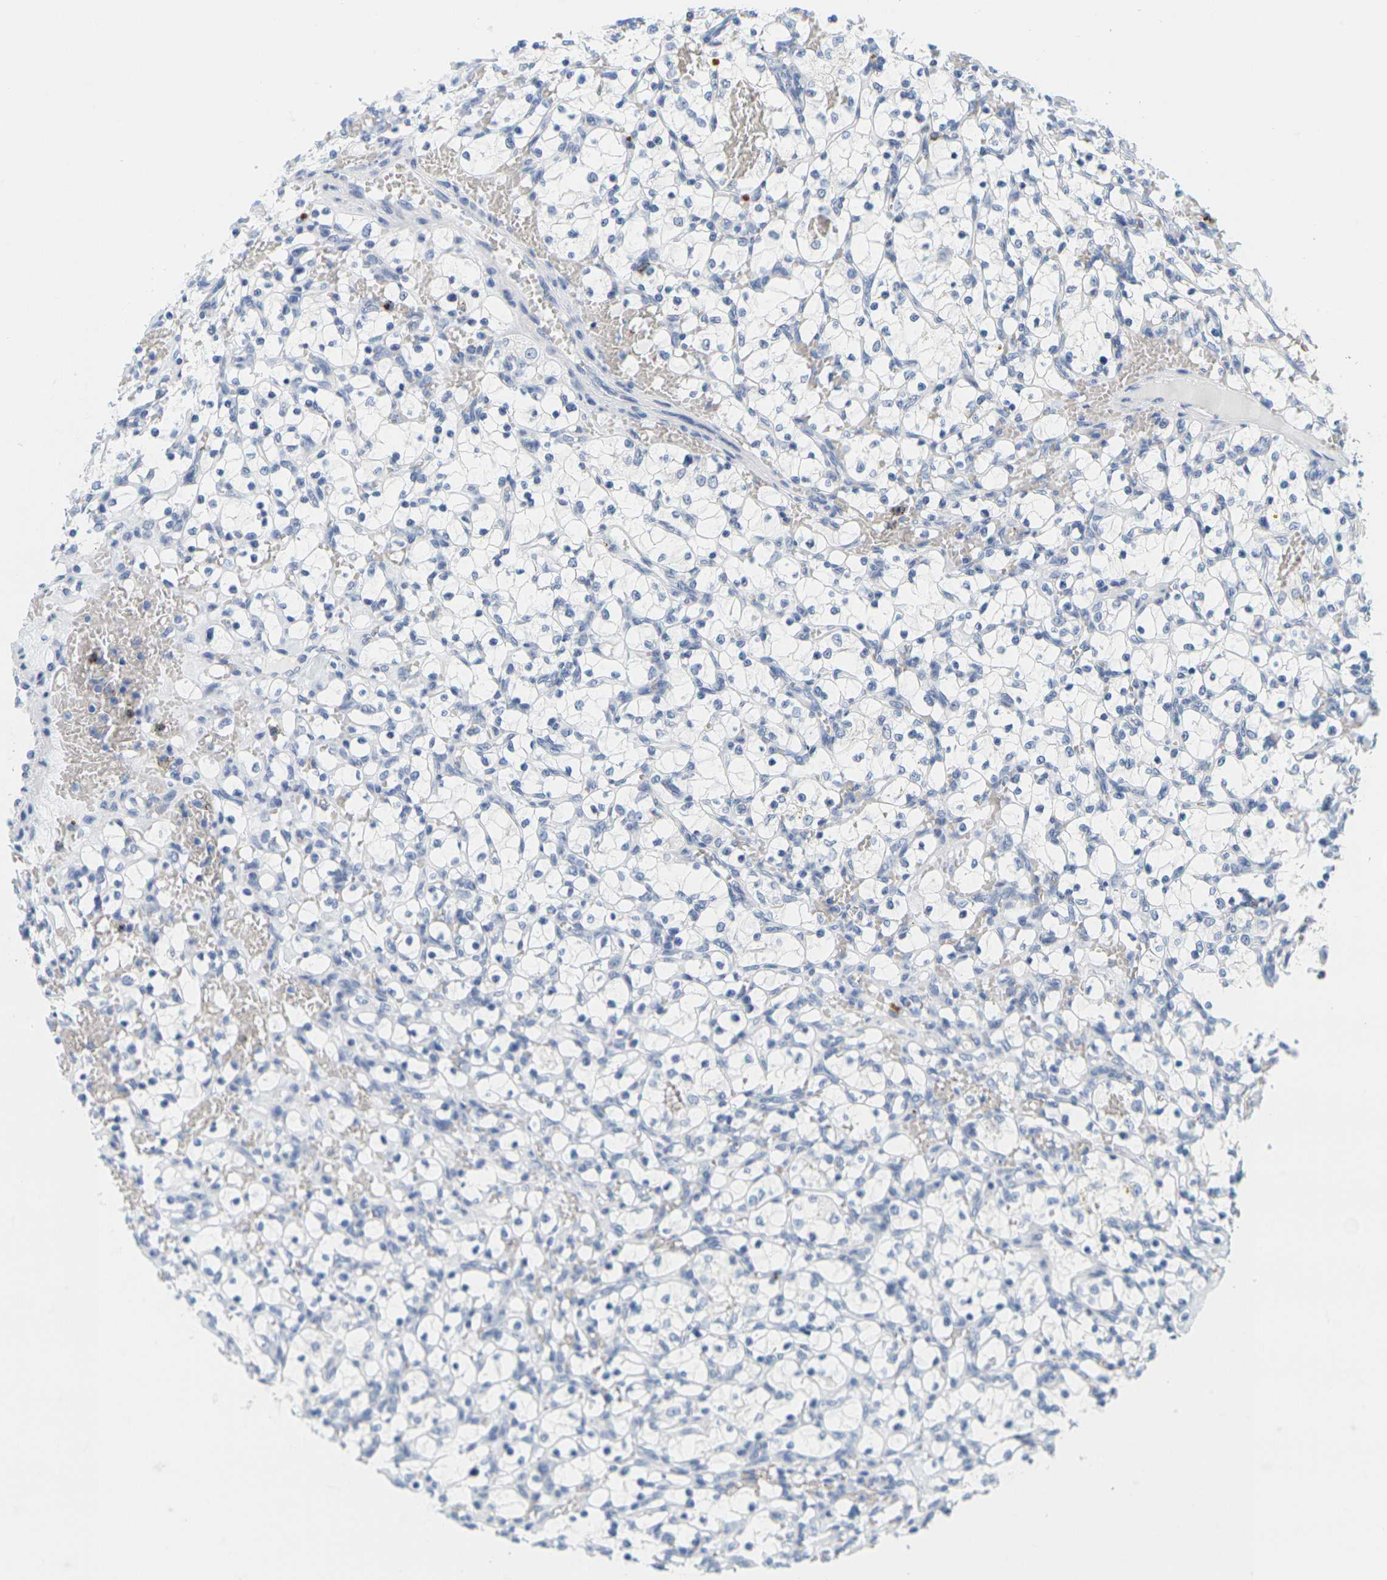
{"staining": {"intensity": "negative", "quantity": "none", "location": "none"}, "tissue": "renal cancer", "cell_type": "Tumor cells", "image_type": "cancer", "snomed": [{"axis": "morphology", "description": "Adenocarcinoma, NOS"}, {"axis": "topography", "description": "Kidney"}], "caption": "A high-resolution micrograph shows immunohistochemistry staining of adenocarcinoma (renal), which demonstrates no significant expression in tumor cells.", "gene": "HLA-DOB", "patient": {"sex": "female", "age": 69}}